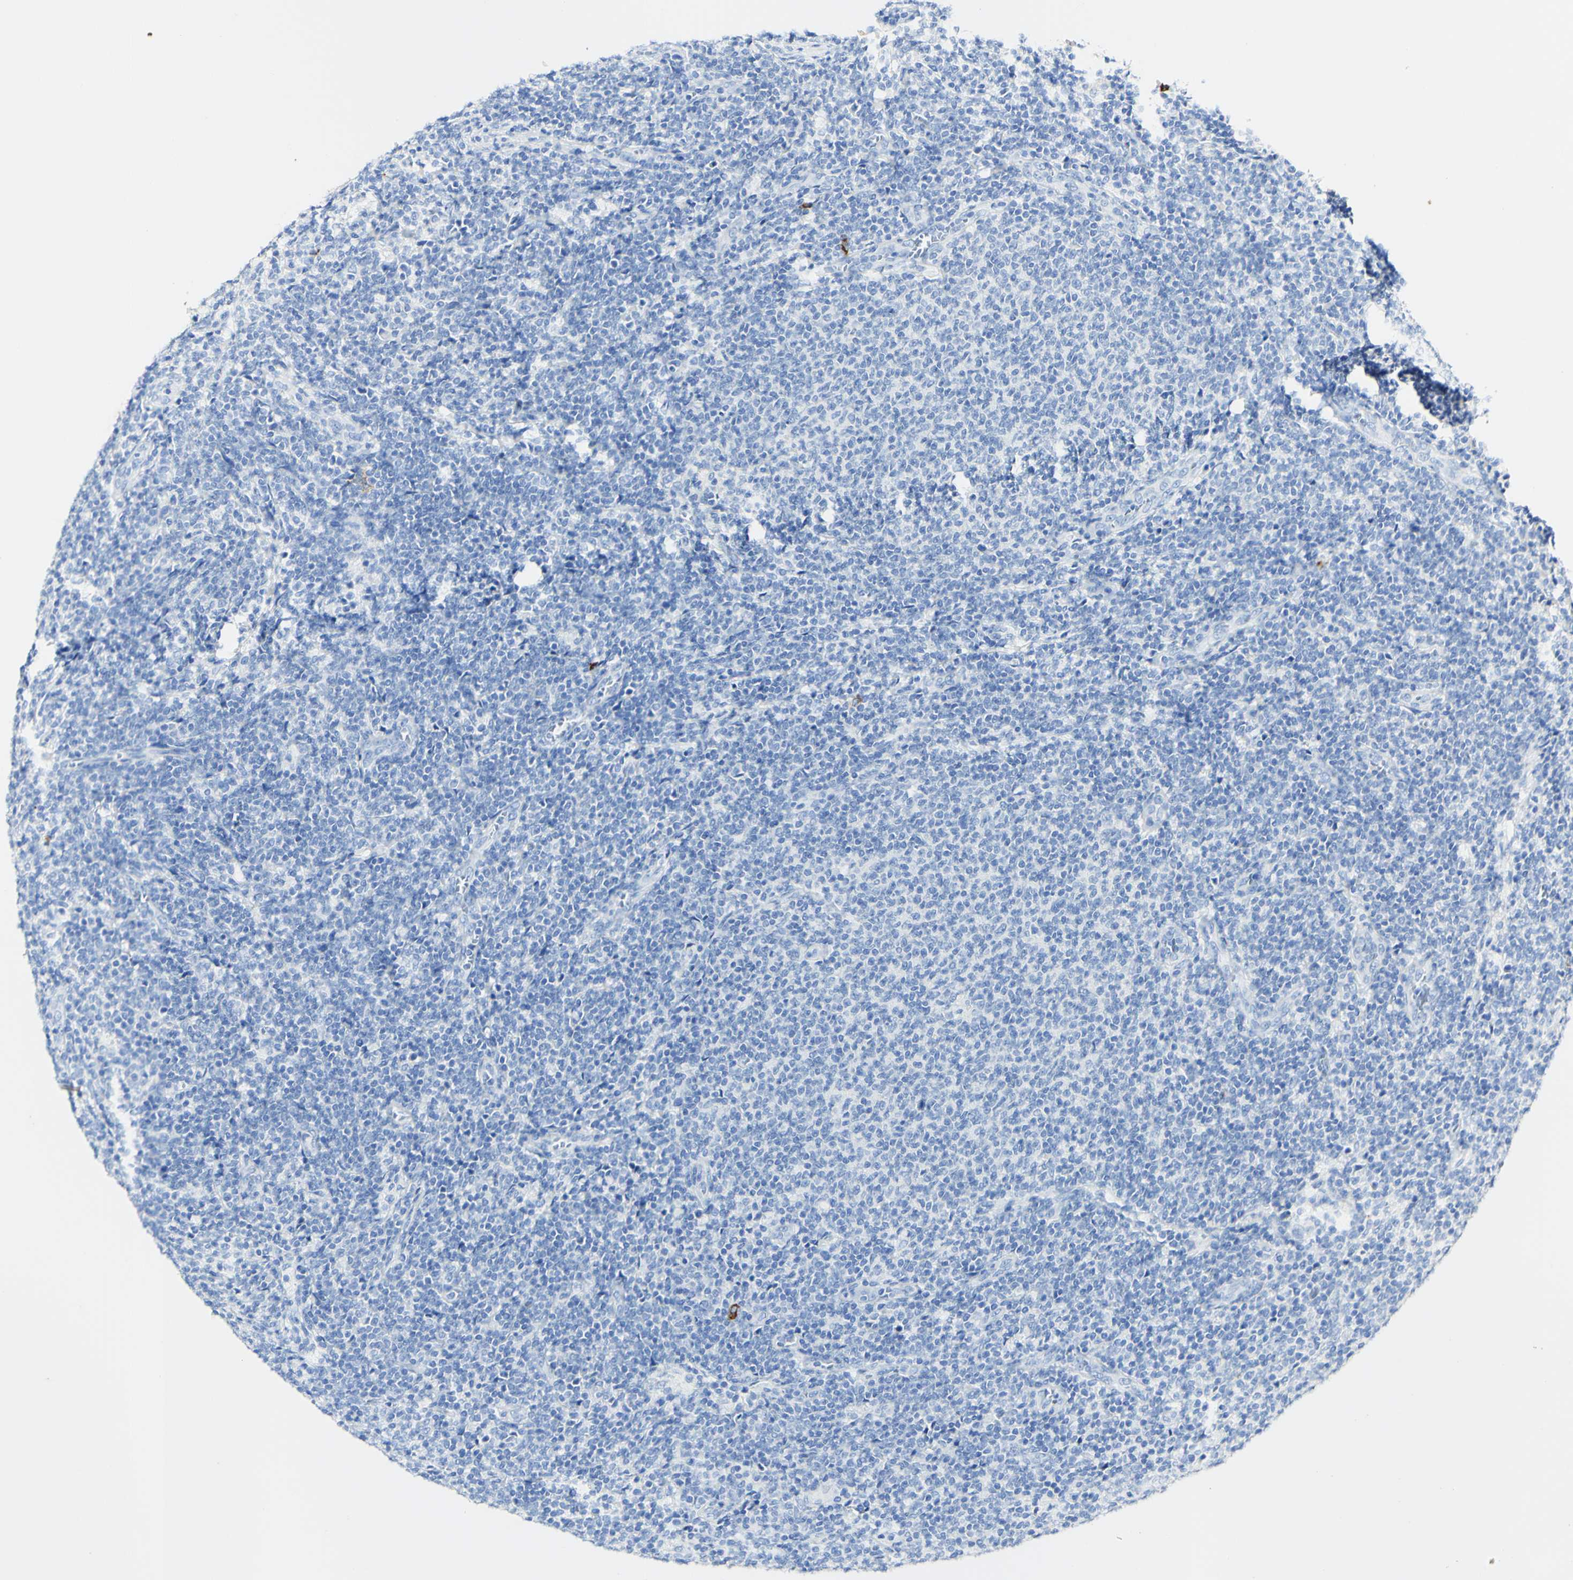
{"staining": {"intensity": "negative", "quantity": "none", "location": "none"}, "tissue": "lymphoma", "cell_type": "Tumor cells", "image_type": "cancer", "snomed": [{"axis": "morphology", "description": "Malignant lymphoma, non-Hodgkin's type, Low grade"}, {"axis": "topography", "description": "Lymph node"}], "caption": "DAB (3,3'-diaminobenzidine) immunohistochemical staining of lymphoma reveals no significant staining in tumor cells. (Immunohistochemistry (ihc), brightfield microscopy, high magnification).", "gene": "PIGR", "patient": {"sex": "male", "age": 66}}